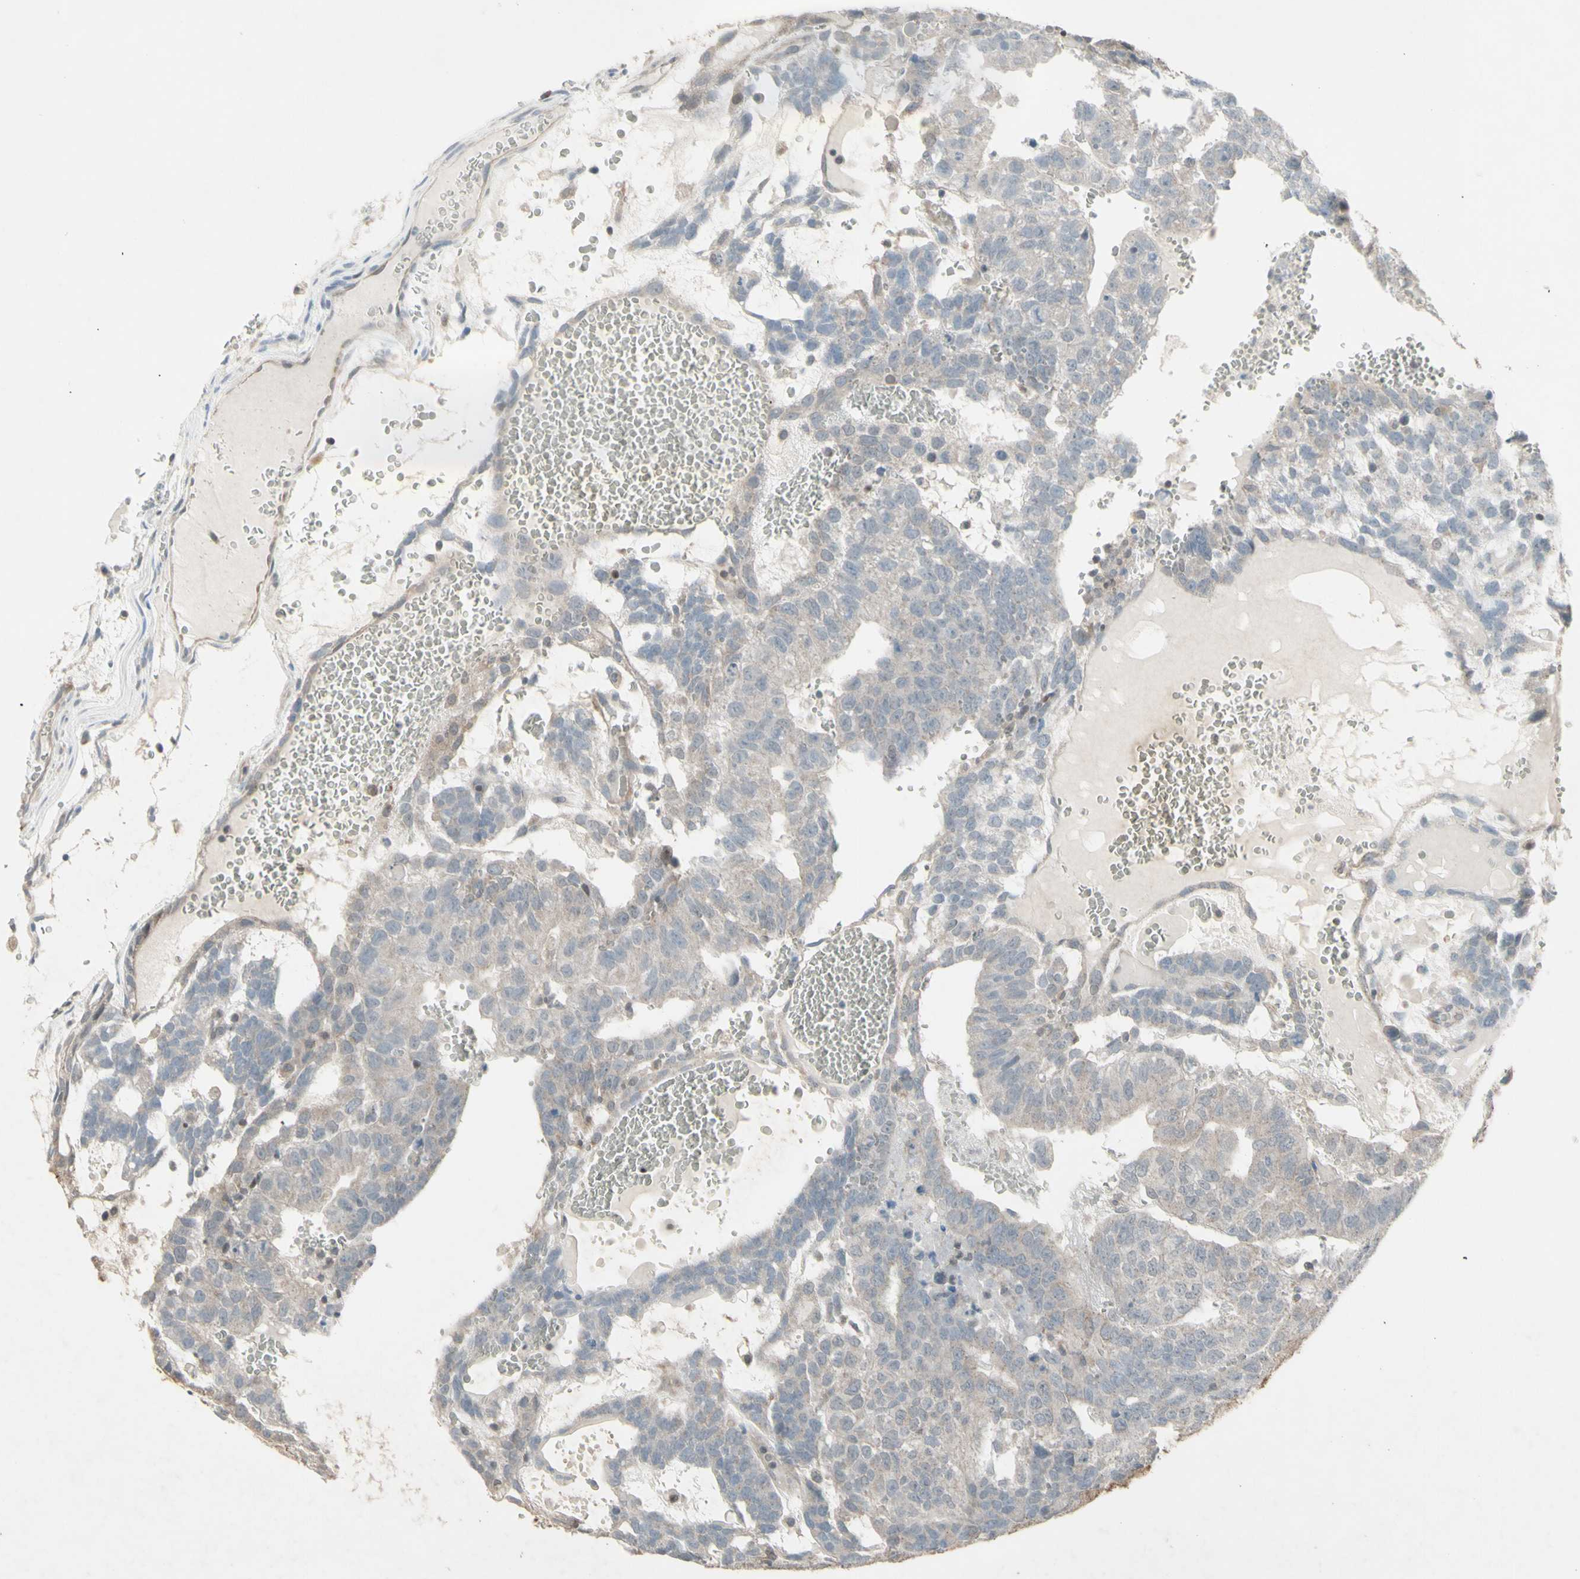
{"staining": {"intensity": "negative", "quantity": "none", "location": "none"}, "tissue": "testis cancer", "cell_type": "Tumor cells", "image_type": "cancer", "snomed": [{"axis": "morphology", "description": "Seminoma, NOS"}, {"axis": "morphology", "description": "Carcinoma, Embryonal, NOS"}, {"axis": "topography", "description": "Testis"}], "caption": "Immunohistochemistry of human seminoma (testis) displays no positivity in tumor cells. (DAB (3,3'-diaminobenzidine) immunohistochemistry (IHC) with hematoxylin counter stain).", "gene": "FXYD3", "patient": {"sex": "male", "age": 52}}